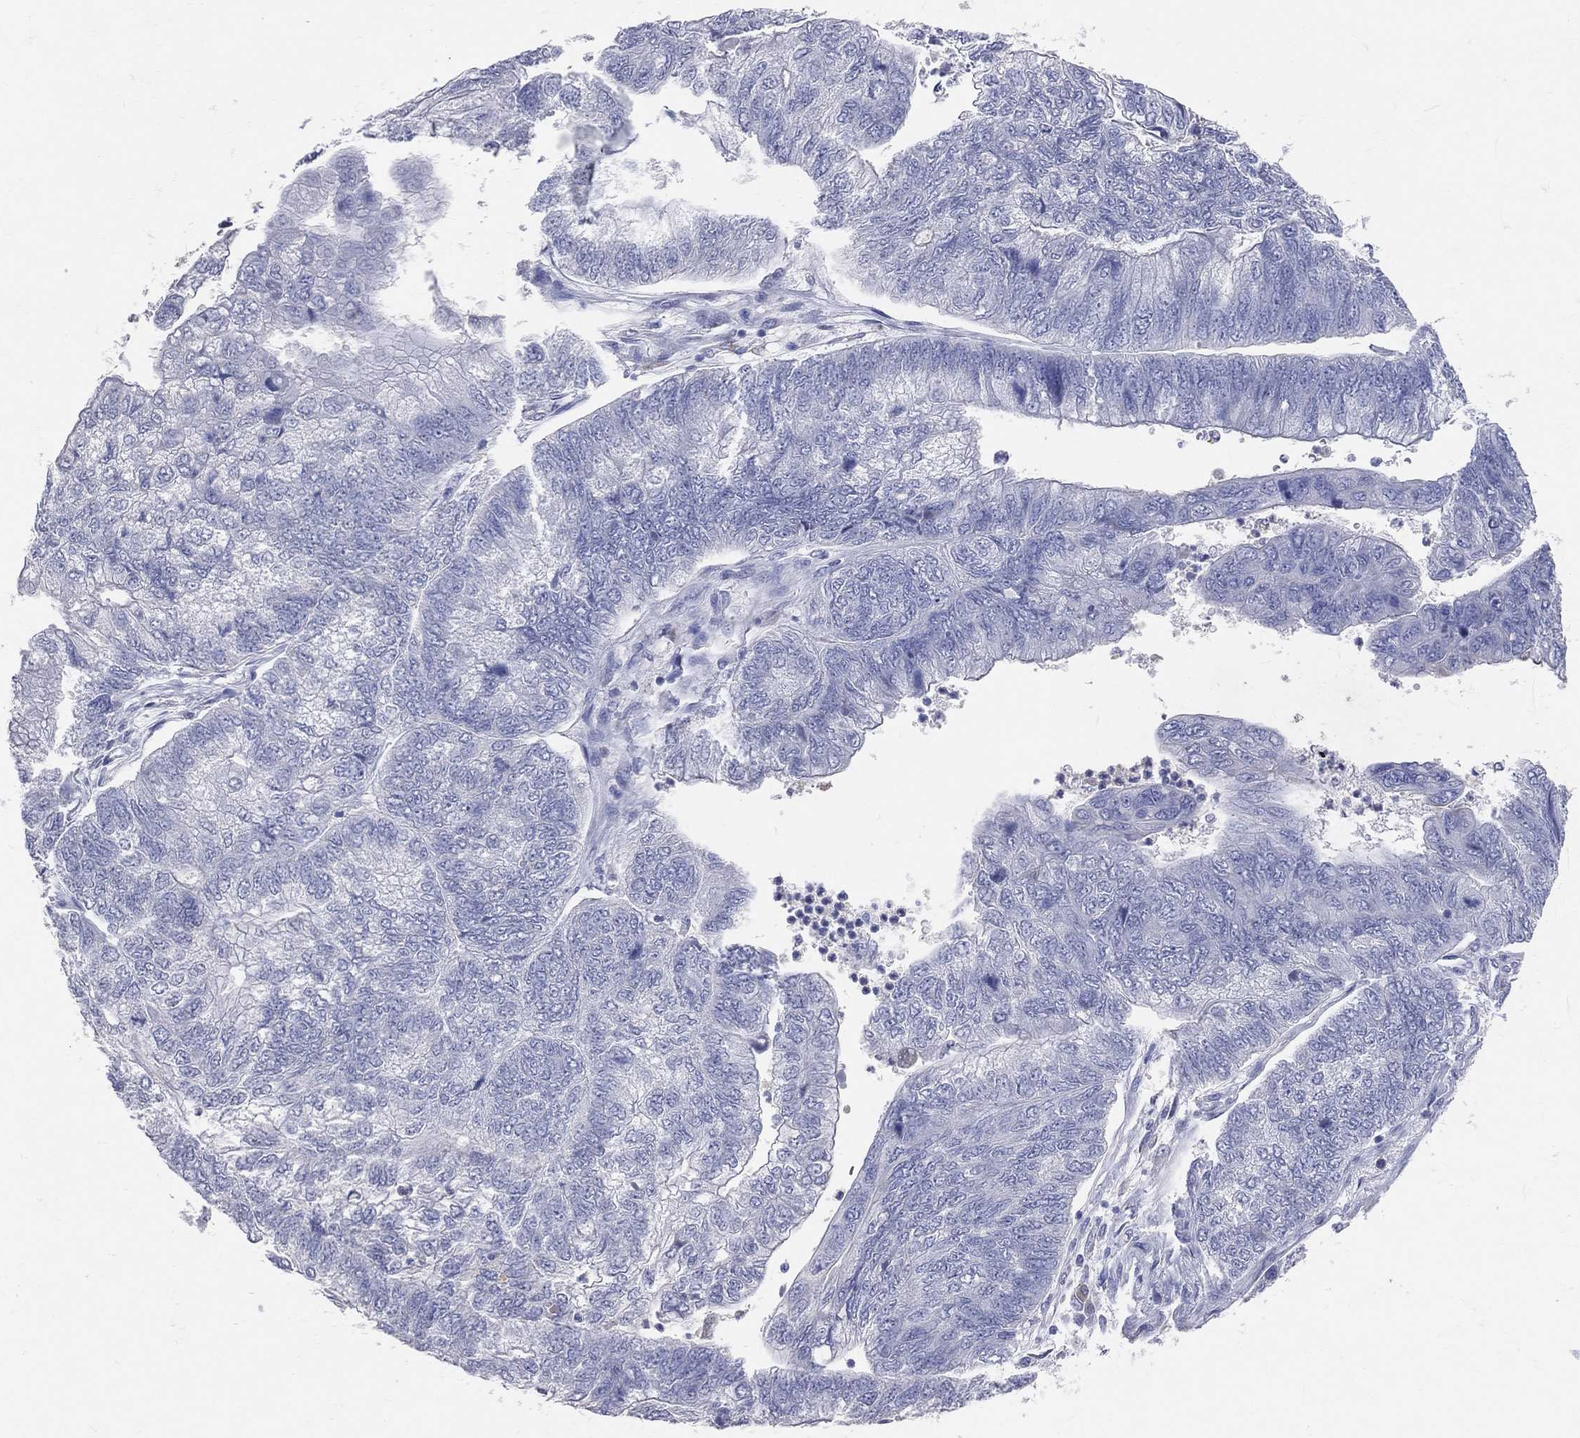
{"staining": {"intensity": "negative", "quantity": "none", "location": "none"}, "tissue": "colorectal cancer", "cell_type": "Tumor cells", "image_type": "cancer", "snomed": [{"axis": "morphology", "description": "Adenocarcinoma, NOS"}, {"axis": "topography", "description": "Colon"}], "caption": "An immunohistochemistry (IHC) photomicrograph of adenocarcinoma (colorectal) is shown. There is no staining in tumor cells of adenocarcinoma (colorectal).", "gene": "LAT", "patient": {"sex": "female", "age": 67}}